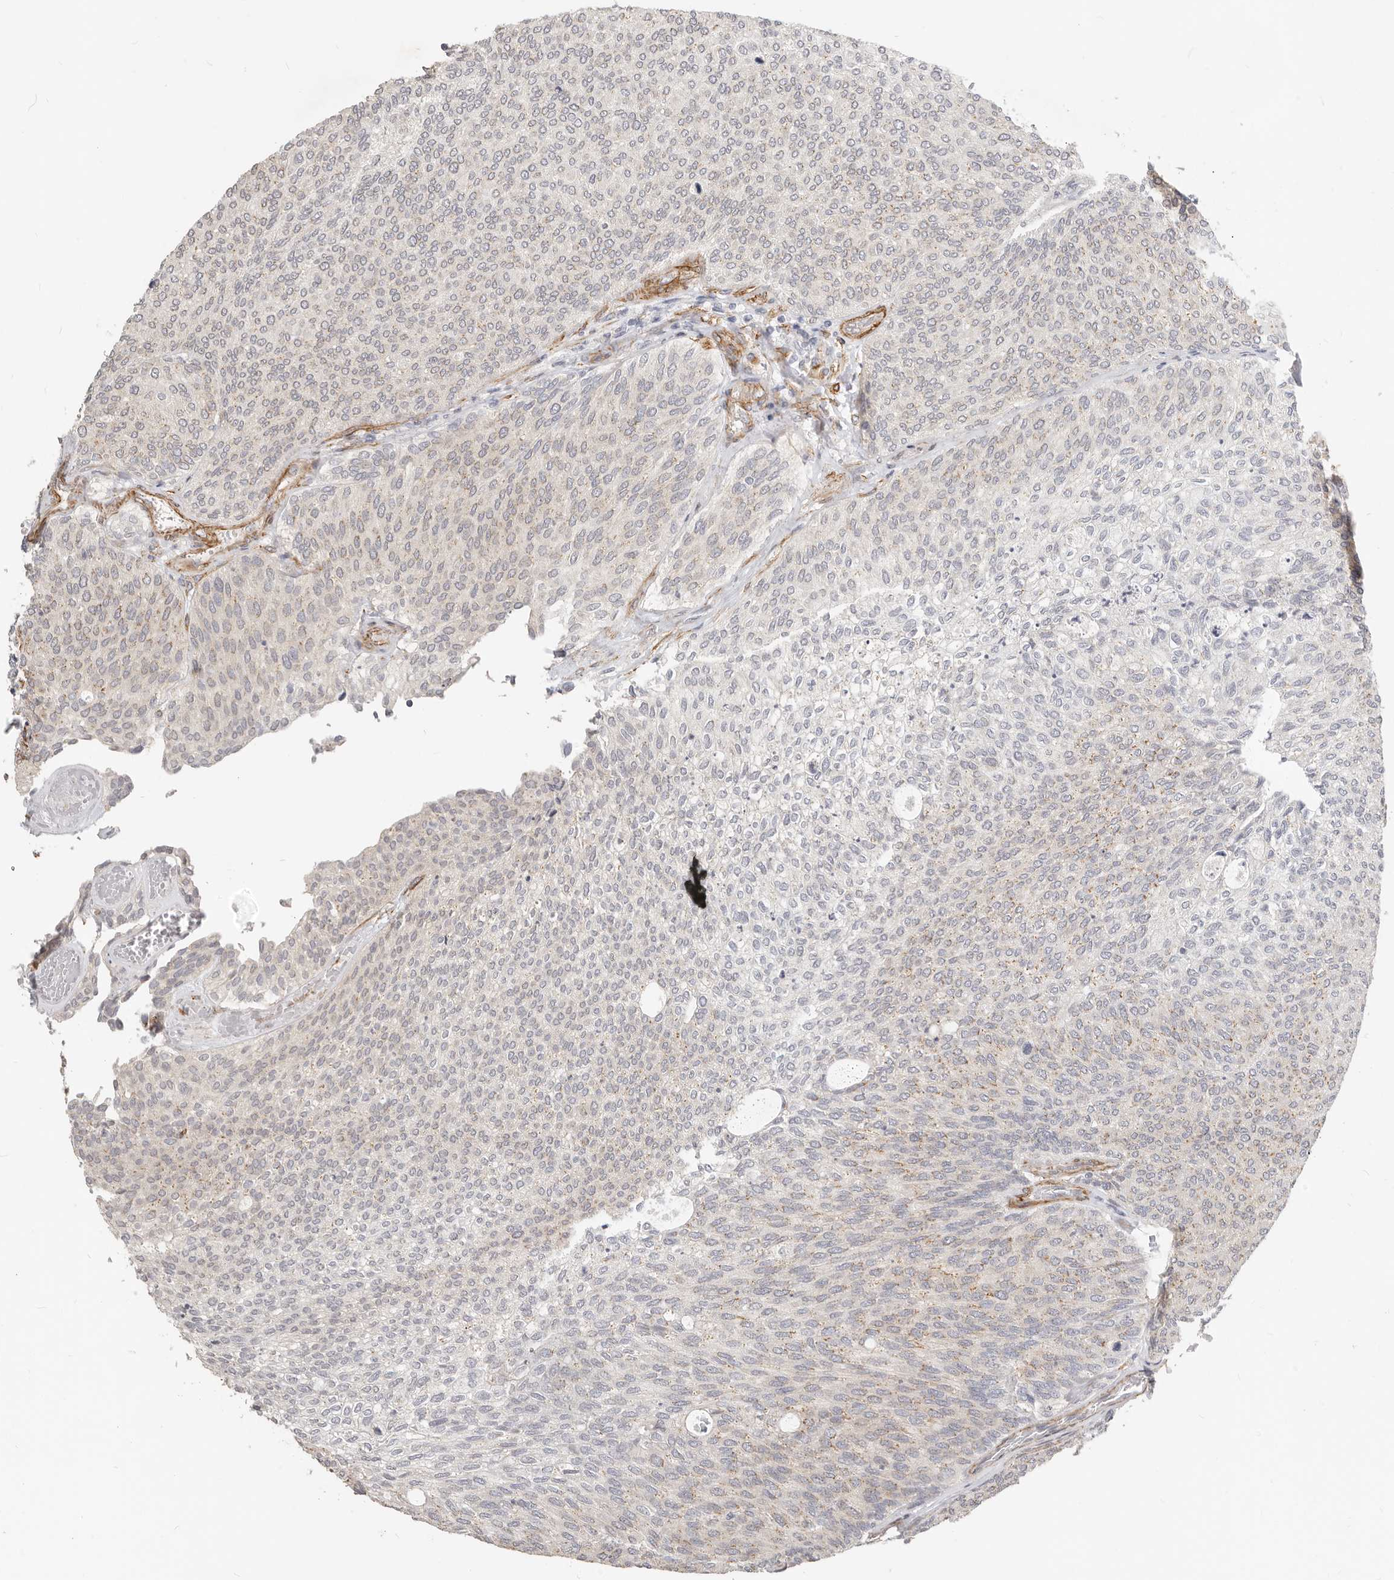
{"staining": {"intensity": "weak", "quantity": "<25%", "location": "cytoplasmic/membranous"}, "tissue": "urothelial cancer", "cell_type": "Tumor cells", "image_type": "cancer", "snomed": [{"axis": "morphology", "description": "Urothelial carcinoma, Low grade"}, {"axis": "topography", "description": "Urinary bladder"}], "caption": "High power microscopy micrograph of an IHC histopathology image of low-grade urothelial carcinoma, revealing no significant staining in tumor cells. (Immunohistochemistry (ihc), brightfield microscopy, high magnification).", "gene": "RABAC1", "patient": {"sex": "female", "age": 79}}